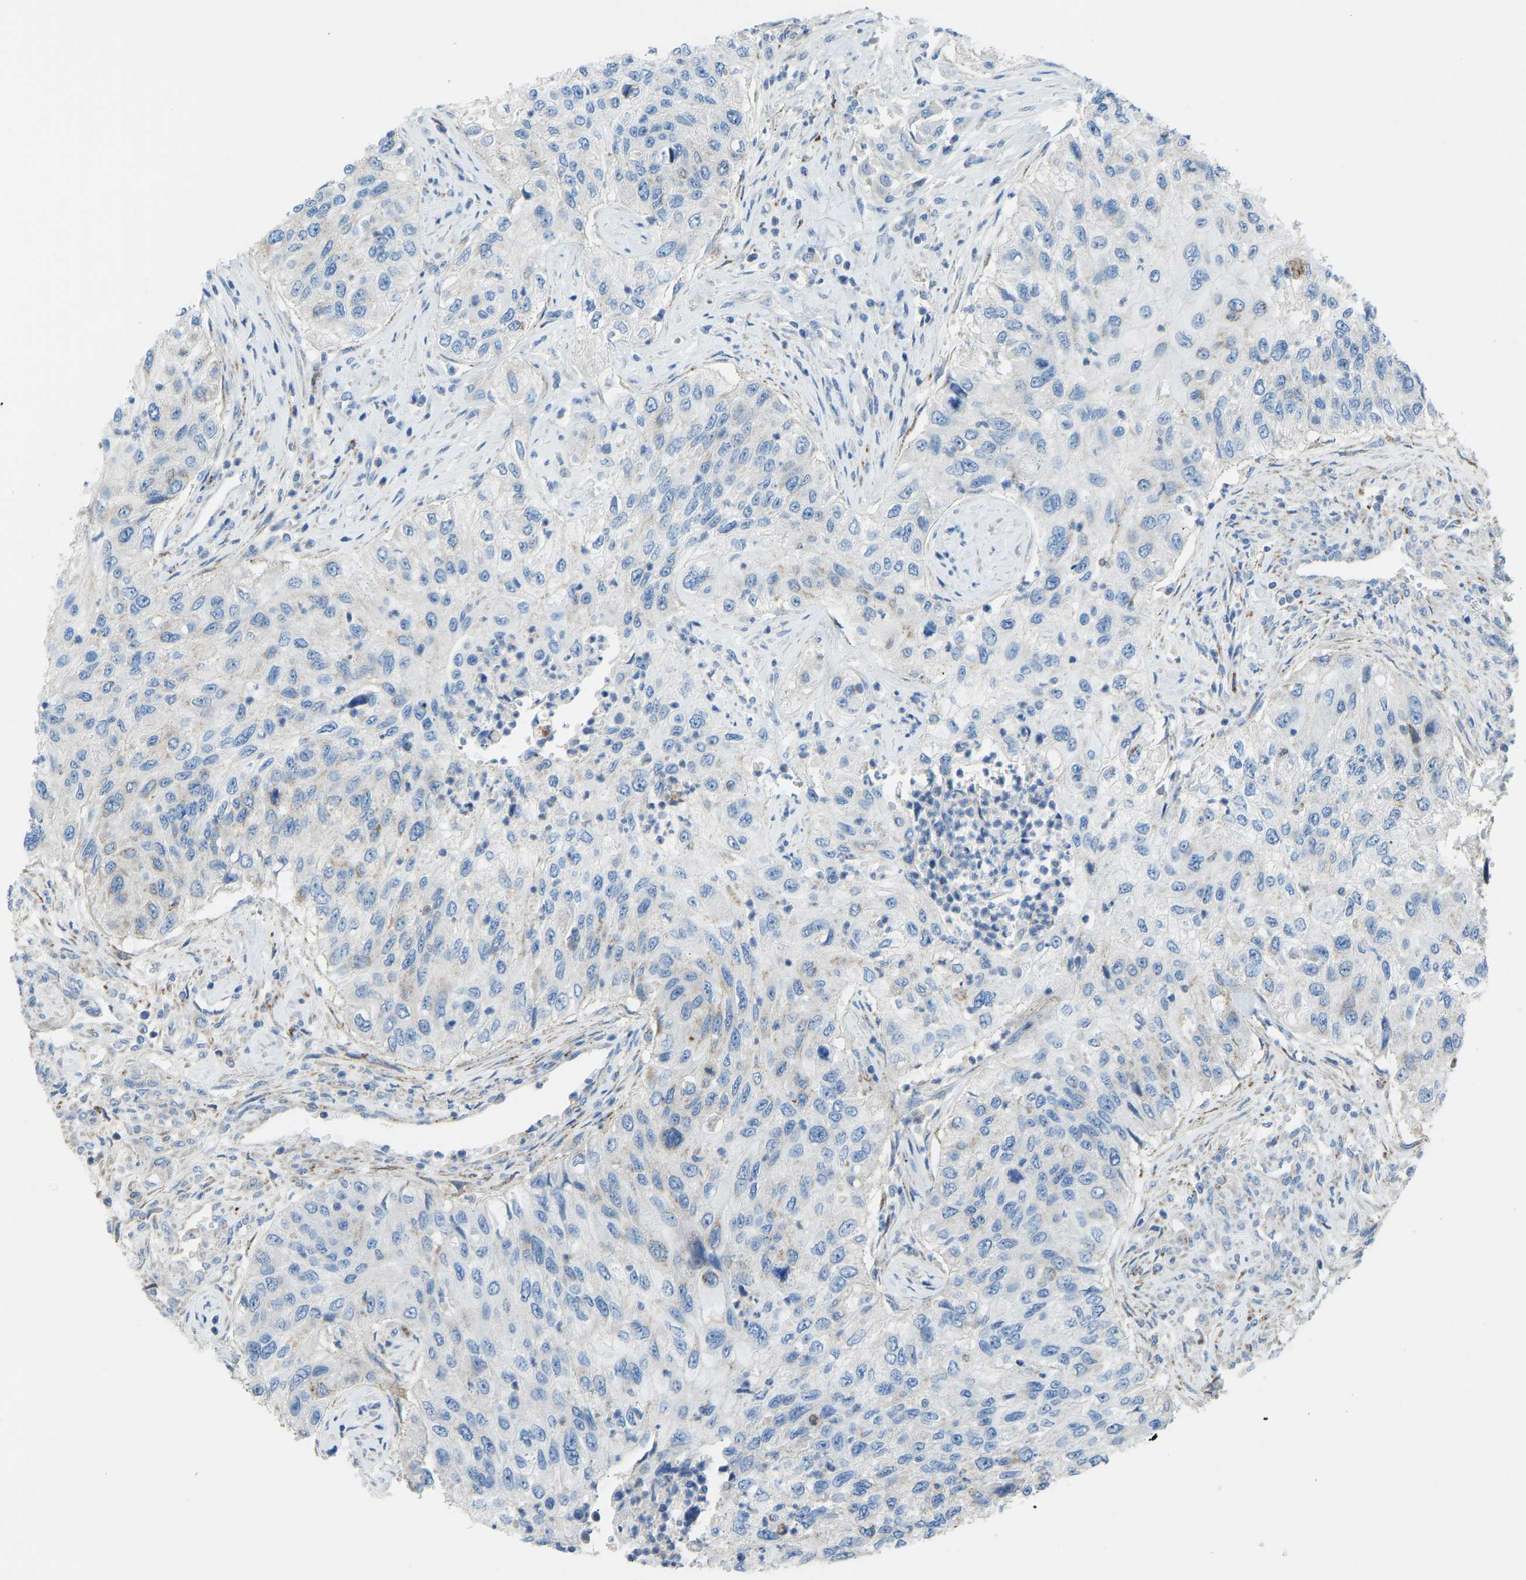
{"staining": {"intensity": "negative", "quantity": "none", "location": "none"}, "tissue": "urothelial cancer", "cell_type": "Tumor cells", "image_type": "cancer", "snomed": [{"axis": "morphology", "description": "Urothelial carcinoma, High grade"}, {"axis": "topography", "description": "Urinary bladder"}], "caption": "Histopathology image shows no protein staining in tumor cells of high-grade urothelial carcinoma tissue.", "gene": "SMIM20", "patient": {"sex": "female", "age": 60}}